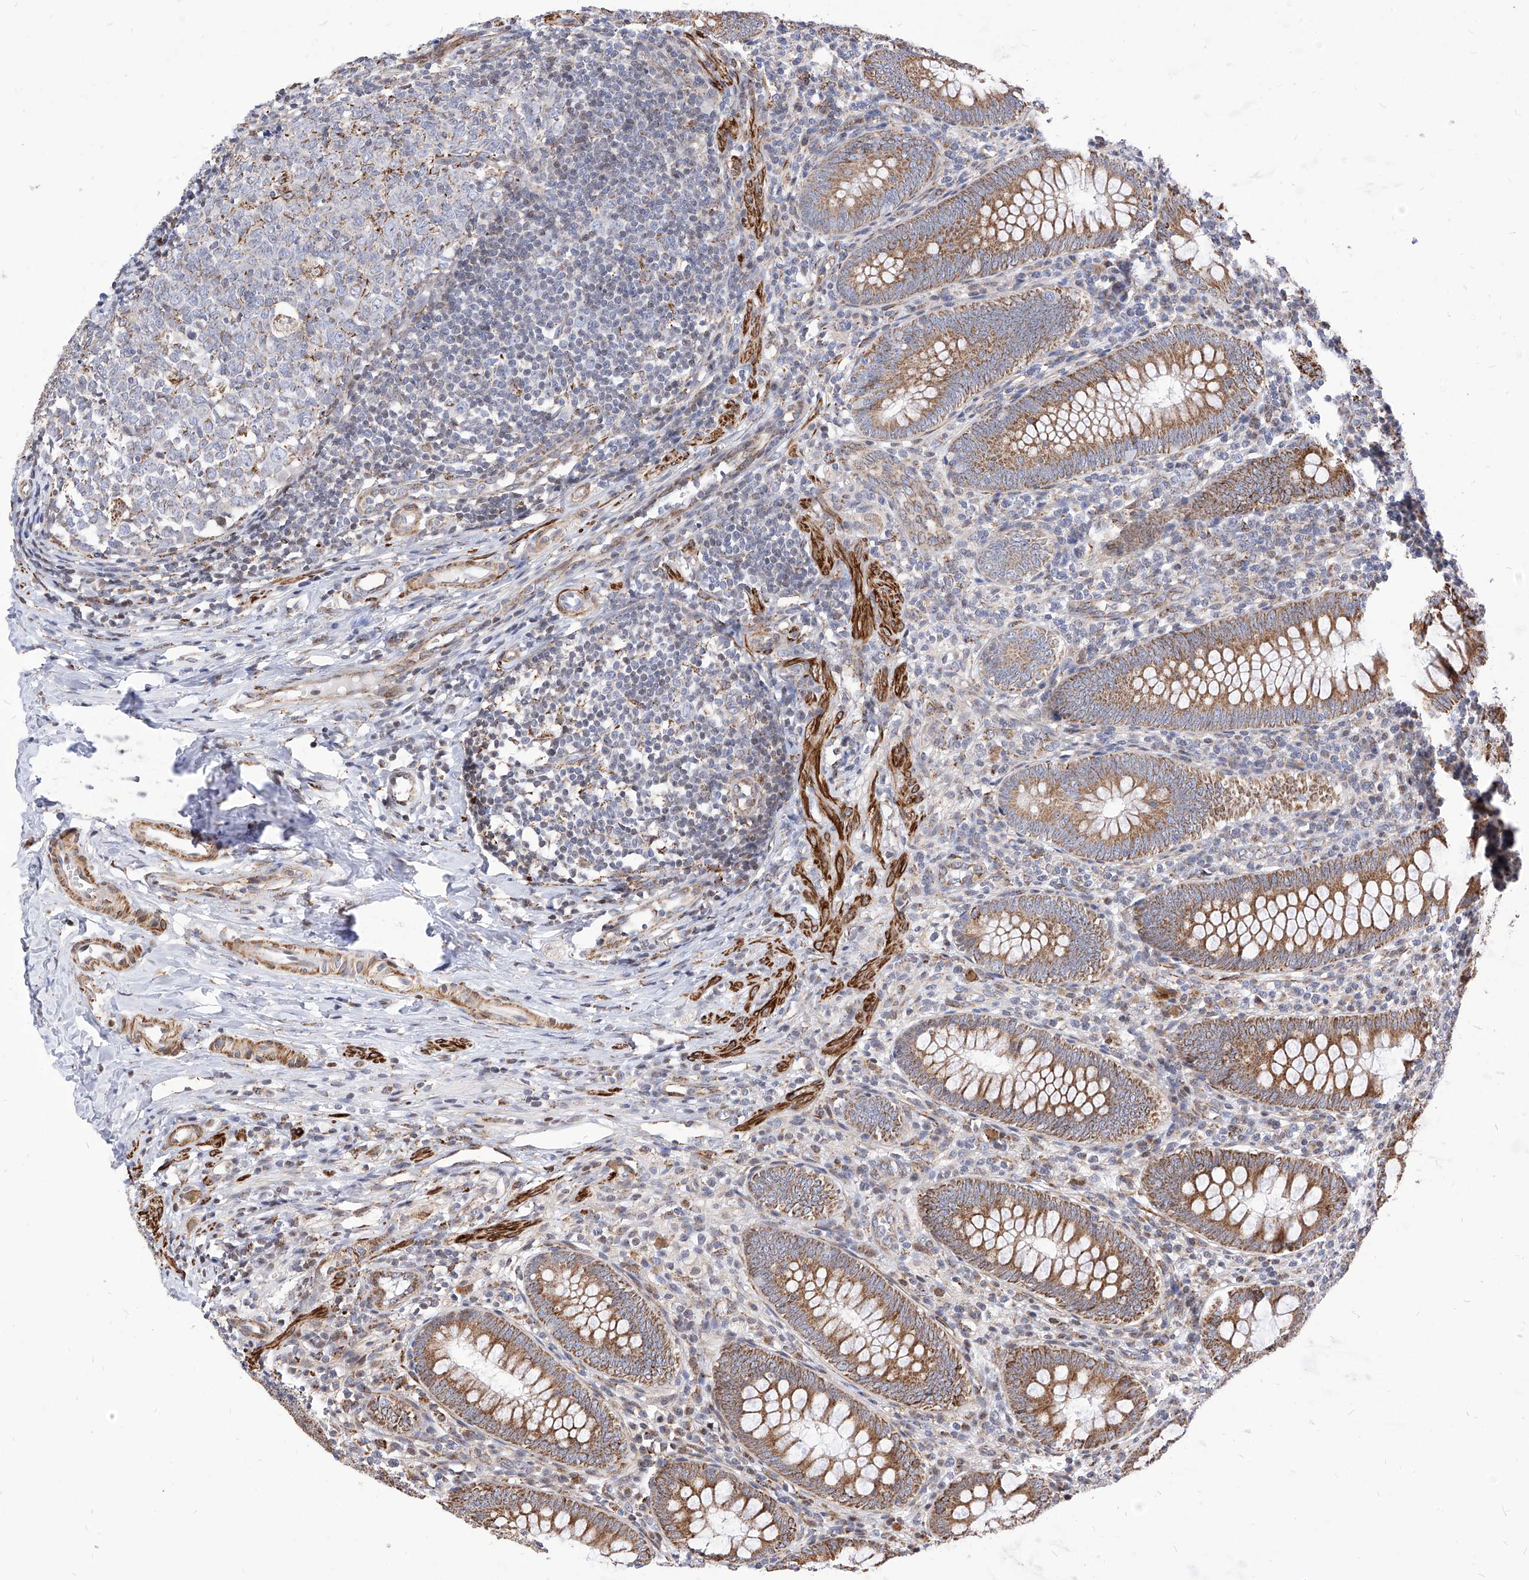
{"staining": {"intensity": "moderate", "quantity": ">75%", "location": "cytoplasmic/membranous"}, "tissue": "appendix", "cell_type": "Glandular cells", "image_type": "normal", "snomed": [{"axis": "morphology", "description": "Normal tissue, NOS"}, {"axis": "topography", "description": "Appendix"}], "caption": "Brown immunohistochemical staining in normal human appendix displays moderate cytoplasmic/membranous staining in approximately >75% of glandular cells. (Stains: DAB in brown, nuclei in blue, Microscopy: brightfield microscopy at high magnification).", "gene": "TTLL8", "patient": {"sex": "male", "age": 14}}